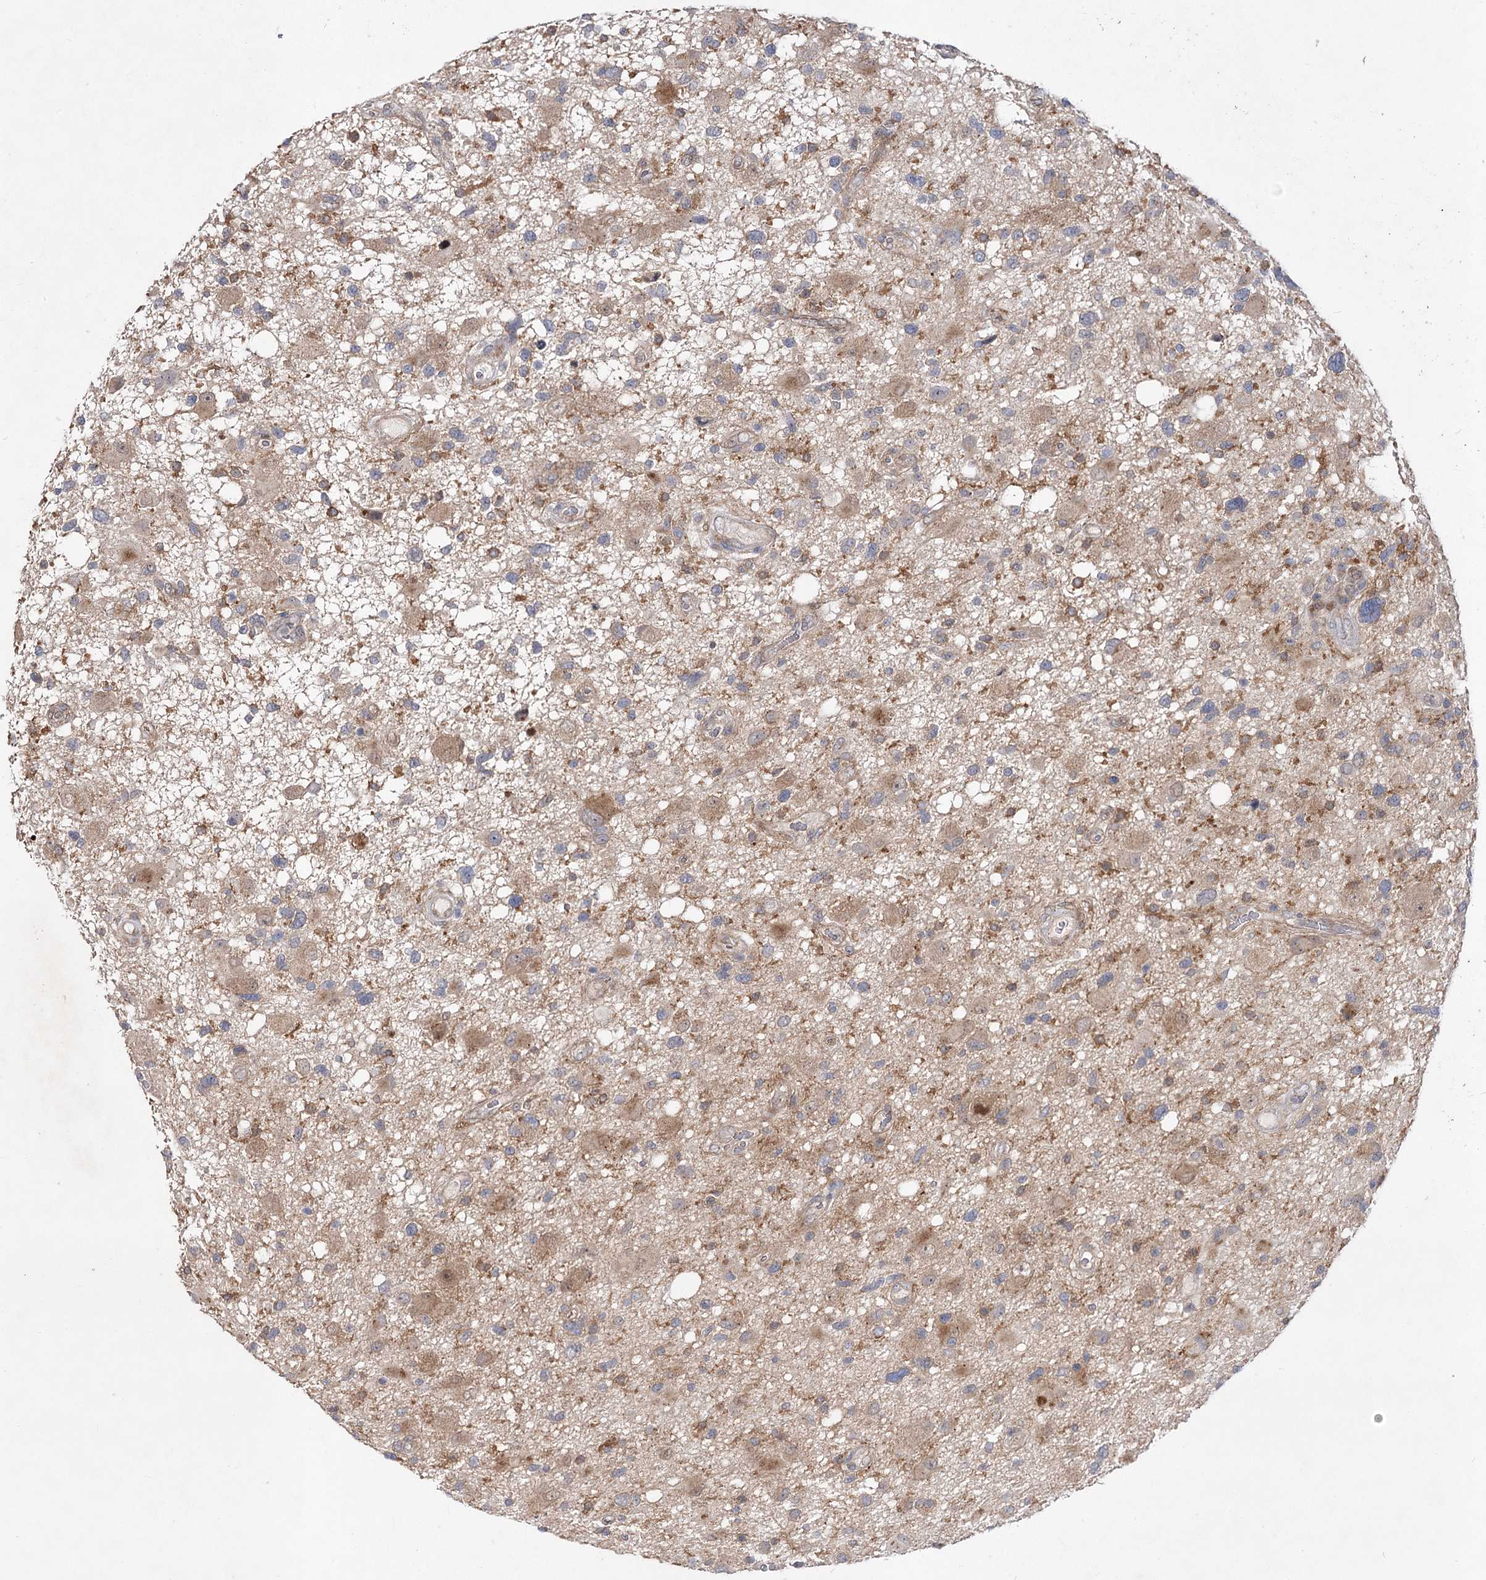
{"staining": {"intensity": "weak", "quantity": "25%-75%", "location": "cytoplasmic/membranous"}, "tissue": "glioma", "cell_type": "Tumor cells", "image_type": "cancer", "snomed": [{"axis": "morphology", "description": "Glioma, malignant, High grade"}, {"axis": "topography", "description": "Brain"}], "caption": "Tumor cells reveal low levels of weak cytoplasmic/membranous expression in approximately 25%-75% of cells in malignant glioma (high-grade). The staining was performed using DAB (3,3'-diaminobenzidine), with brown indicating positive protein expression. Nuclei are stained blue with hematoxylin.", "gene": "ARHGAP32", "patient": {"sex": "male", "age": 33}}